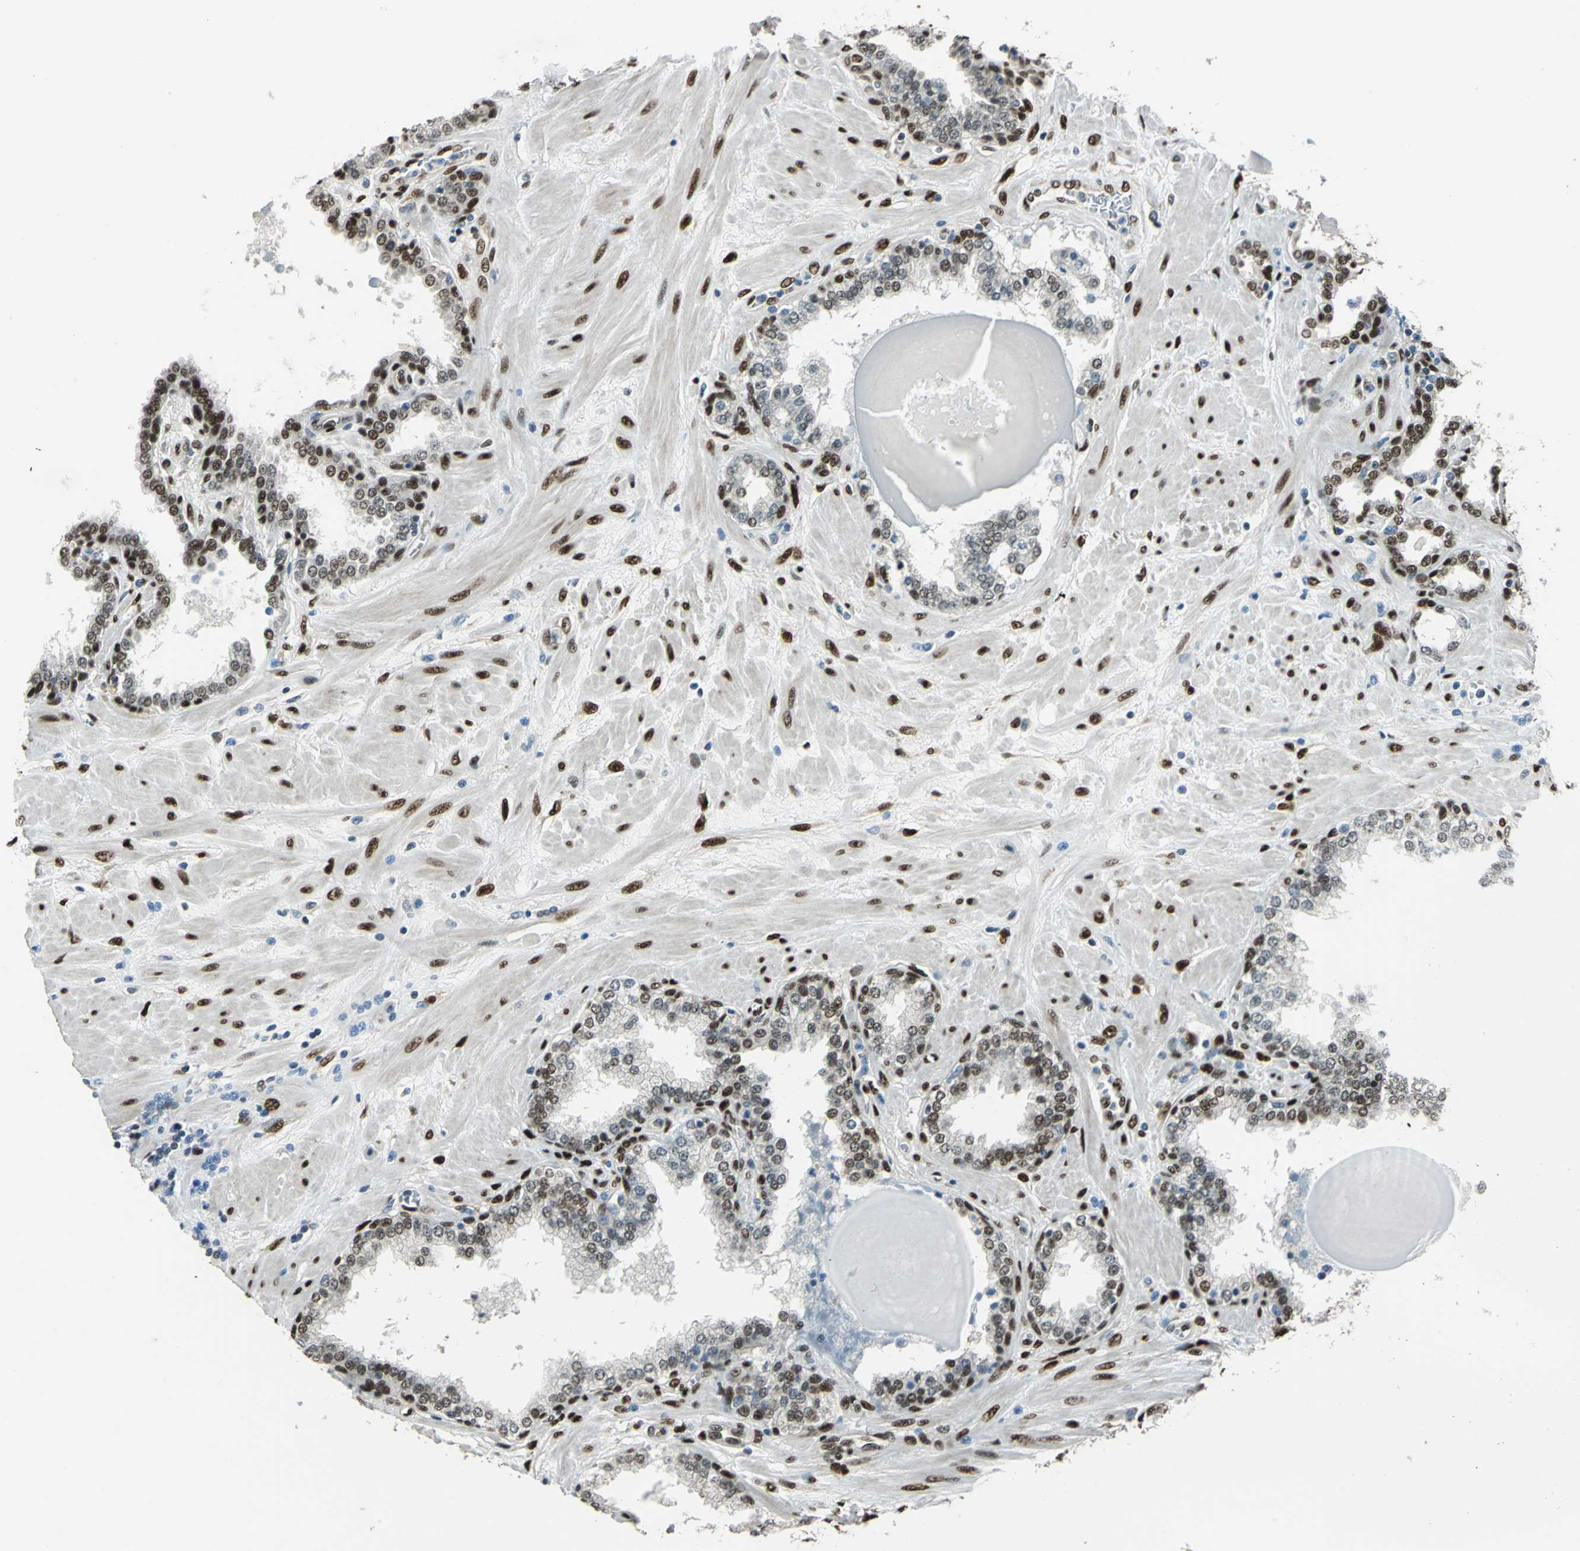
{"staining": {"intensity": "moderate", "quantity": "25%-75%", "location": "nuclear"}, "tissue": "prostate", "cell_type": "Glandular cells", "image_type": "normal", "snomed": [{"axis": "morphology", "description": "Normal tissue, NOS"}, {"axis": "topography", "description": "Prostate"}], "caption": "Protein staining by immunohistochemistry (IHC) displays moderate nuclear positivity in approximately 25%-75% of glandular cells in normal prostate.", "gene": "NFIA", "patient": {"sex": "male", "age": 51}}